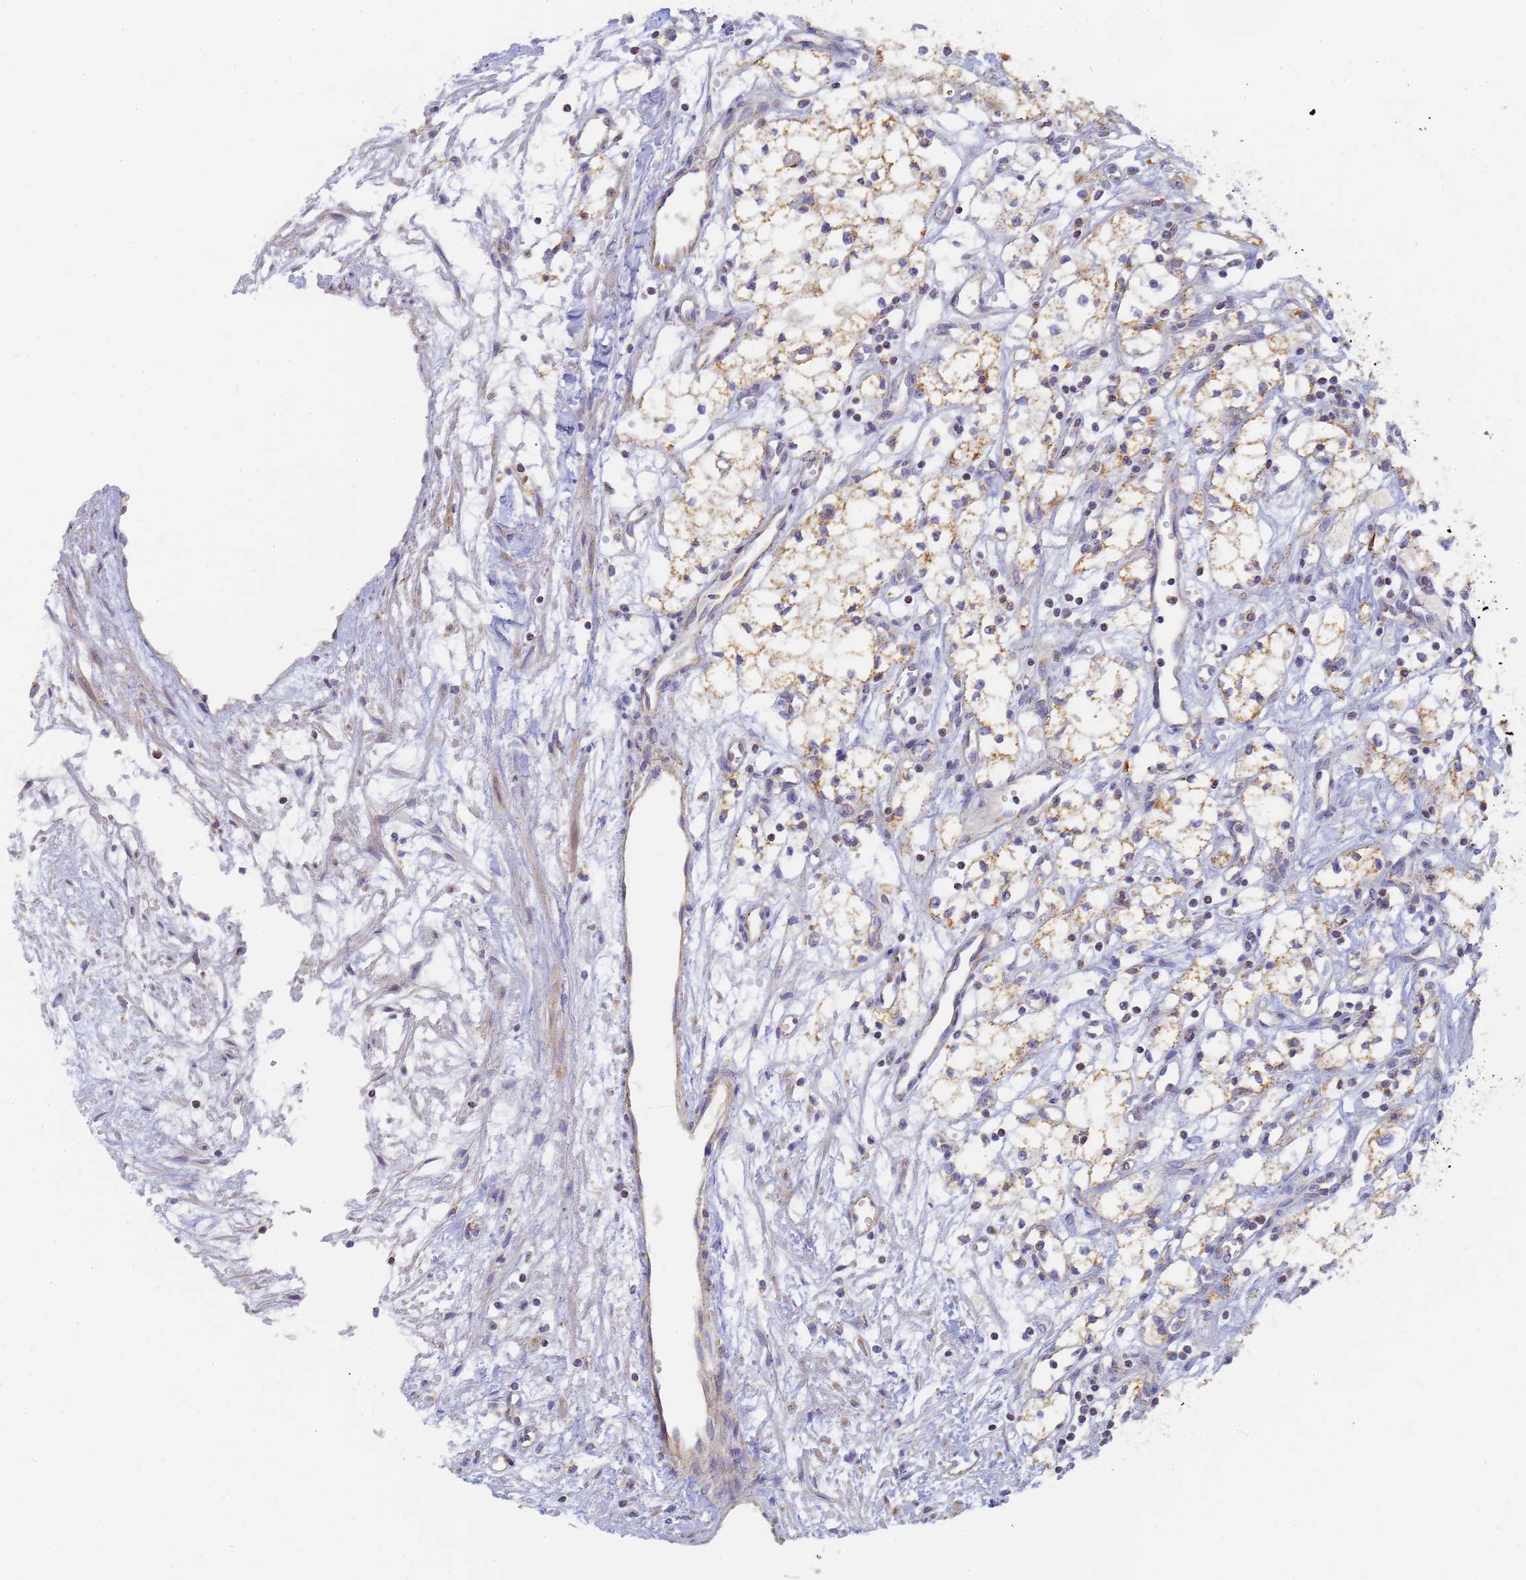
{"staining": {"intensity": "moderate", "quantity": "25%-75%", "location": "cytoplasmic/membranous"}, "tissue": "renal cancer", "cell_type": "Tumor cells", "image_type": "cancer", "snomed": [{"axis": "morphology", "description": "Adenocarcinoma, NOS"}, {"axis": "topography", "description": "Kidney"}], "caption": "IHC histopathology image of human renal cancer stained for a protein (brown), which reveals medium levels of moderate cytoplasmic/membranous expression in about 25%-75% of tumor cells.", "gene": "UTP23", "patient": {"sex": "male", "age": 59}}